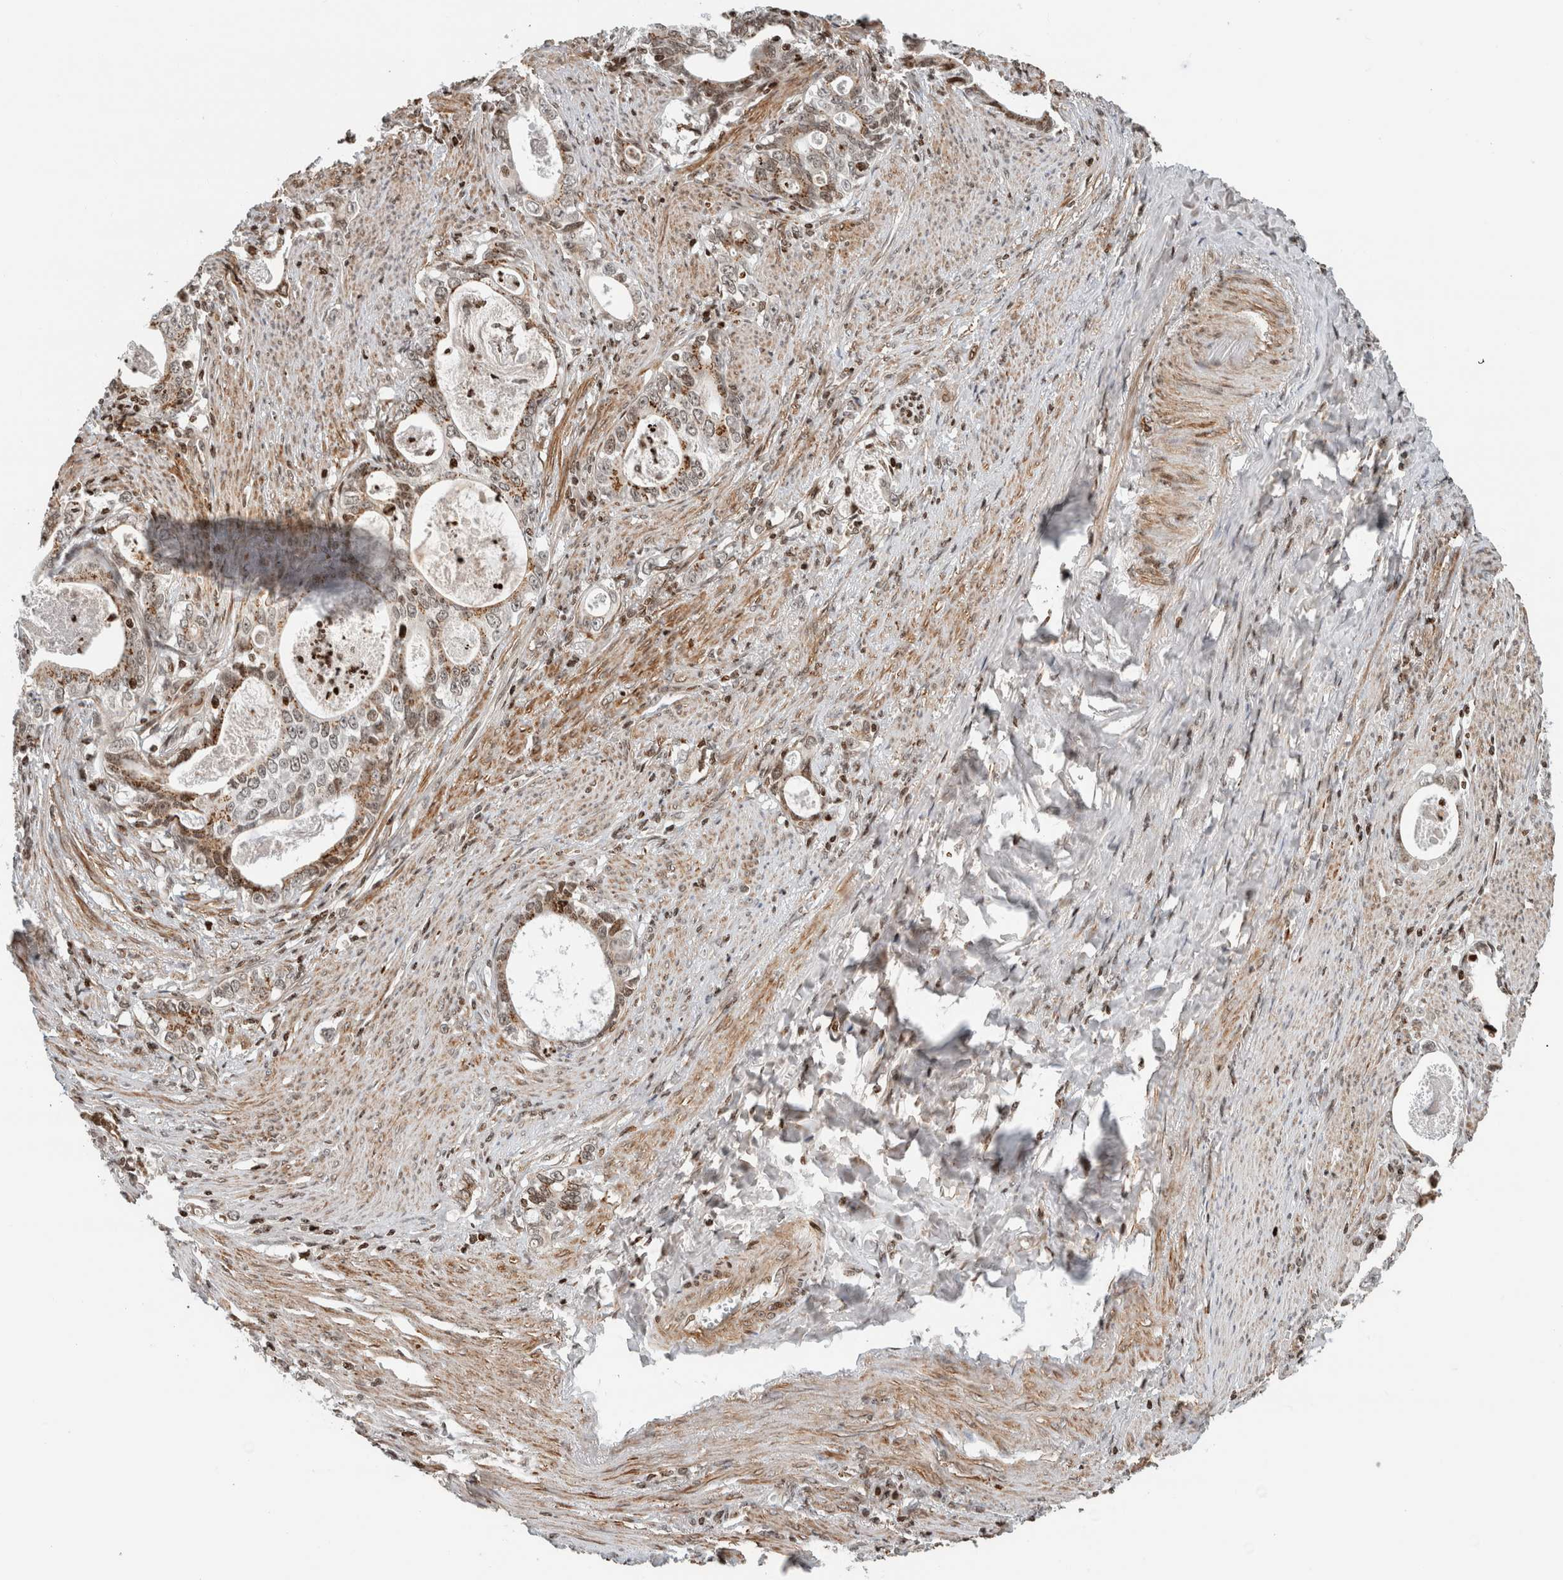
{"staining": {"intensity": "moderate", "quantity": "25%-75%", "location": "cytoplasmic/membranous"}, "tissue": "stomach cancer", "cell_type": "Tumor cells", "image_type": "cancer", "snomed": [{"axis": "morphology", "description": "Adenocarcinoma, NOS"}, {"axis": "topography", "description": "Stomach, lower"}], "caption": "IHC photomicrograph of adenocarcinoma (stomach) stained for a protein (brown), which displays medium levels of moderate cytoplasmic/membranous staining in about 25%-75% of tumor cells.", "gene": "GINS4", "patient": {"sex": "female", "age": 72}}